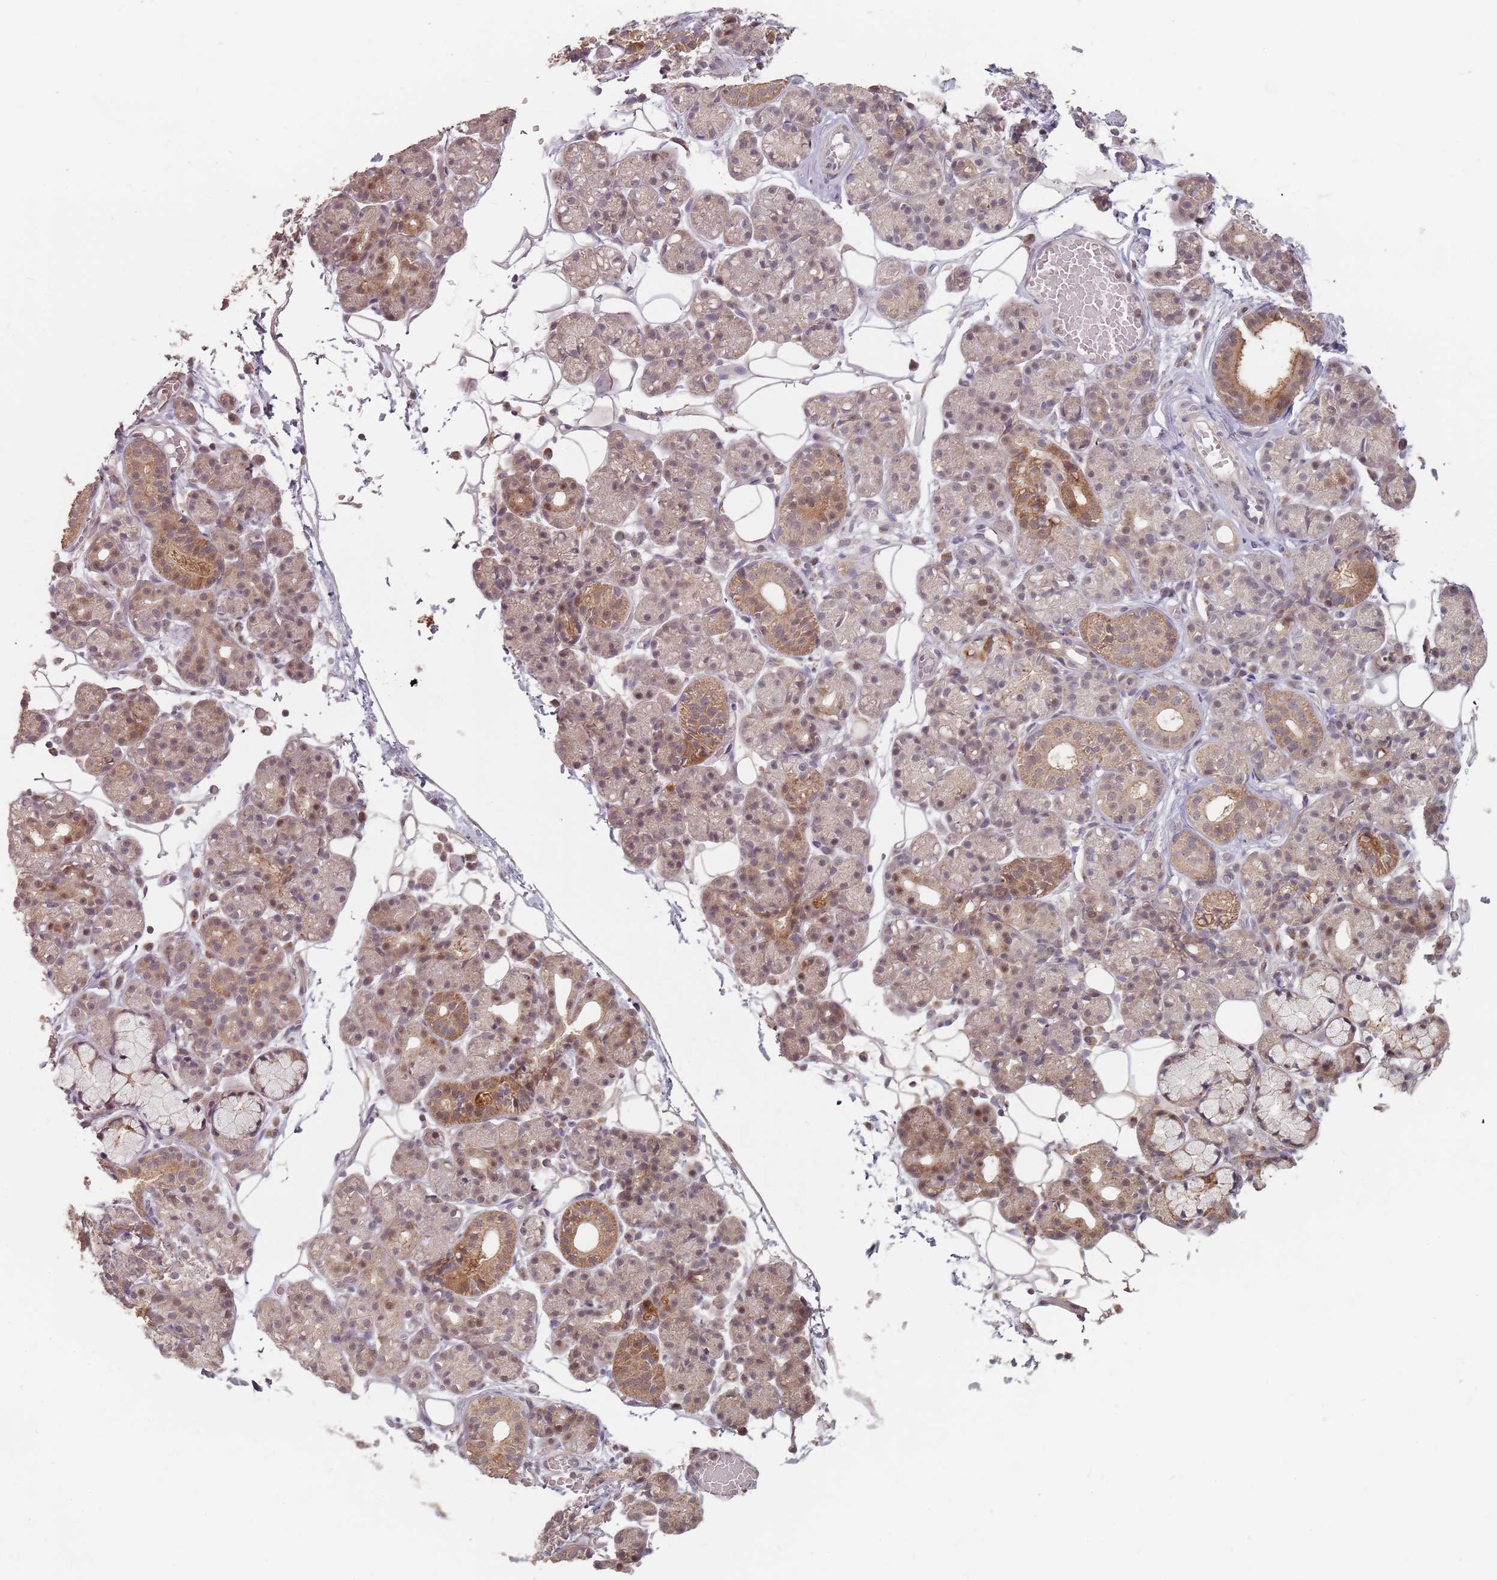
{"staining": {"intensity": "moderate", "quantity": "25%-75%", "location": "cytoplasmic/membranous,nuclear"}, "tissue": "salivary gland", "cell_type": "Glandular cells", "image_type": "normal", "snomed": [{"axis": "morphology", "description": "Normal tissue, NOS"}, {"axis": "topography", "description": "Salivary gland"}], "caption": "Moderate cytoplasmic/membranous,nuclear expression is seen in about 25%-75% of glandular cells in benign salivary gland.", "gene": "VPS52", "patient": {"sex": "male", "age": 63}}